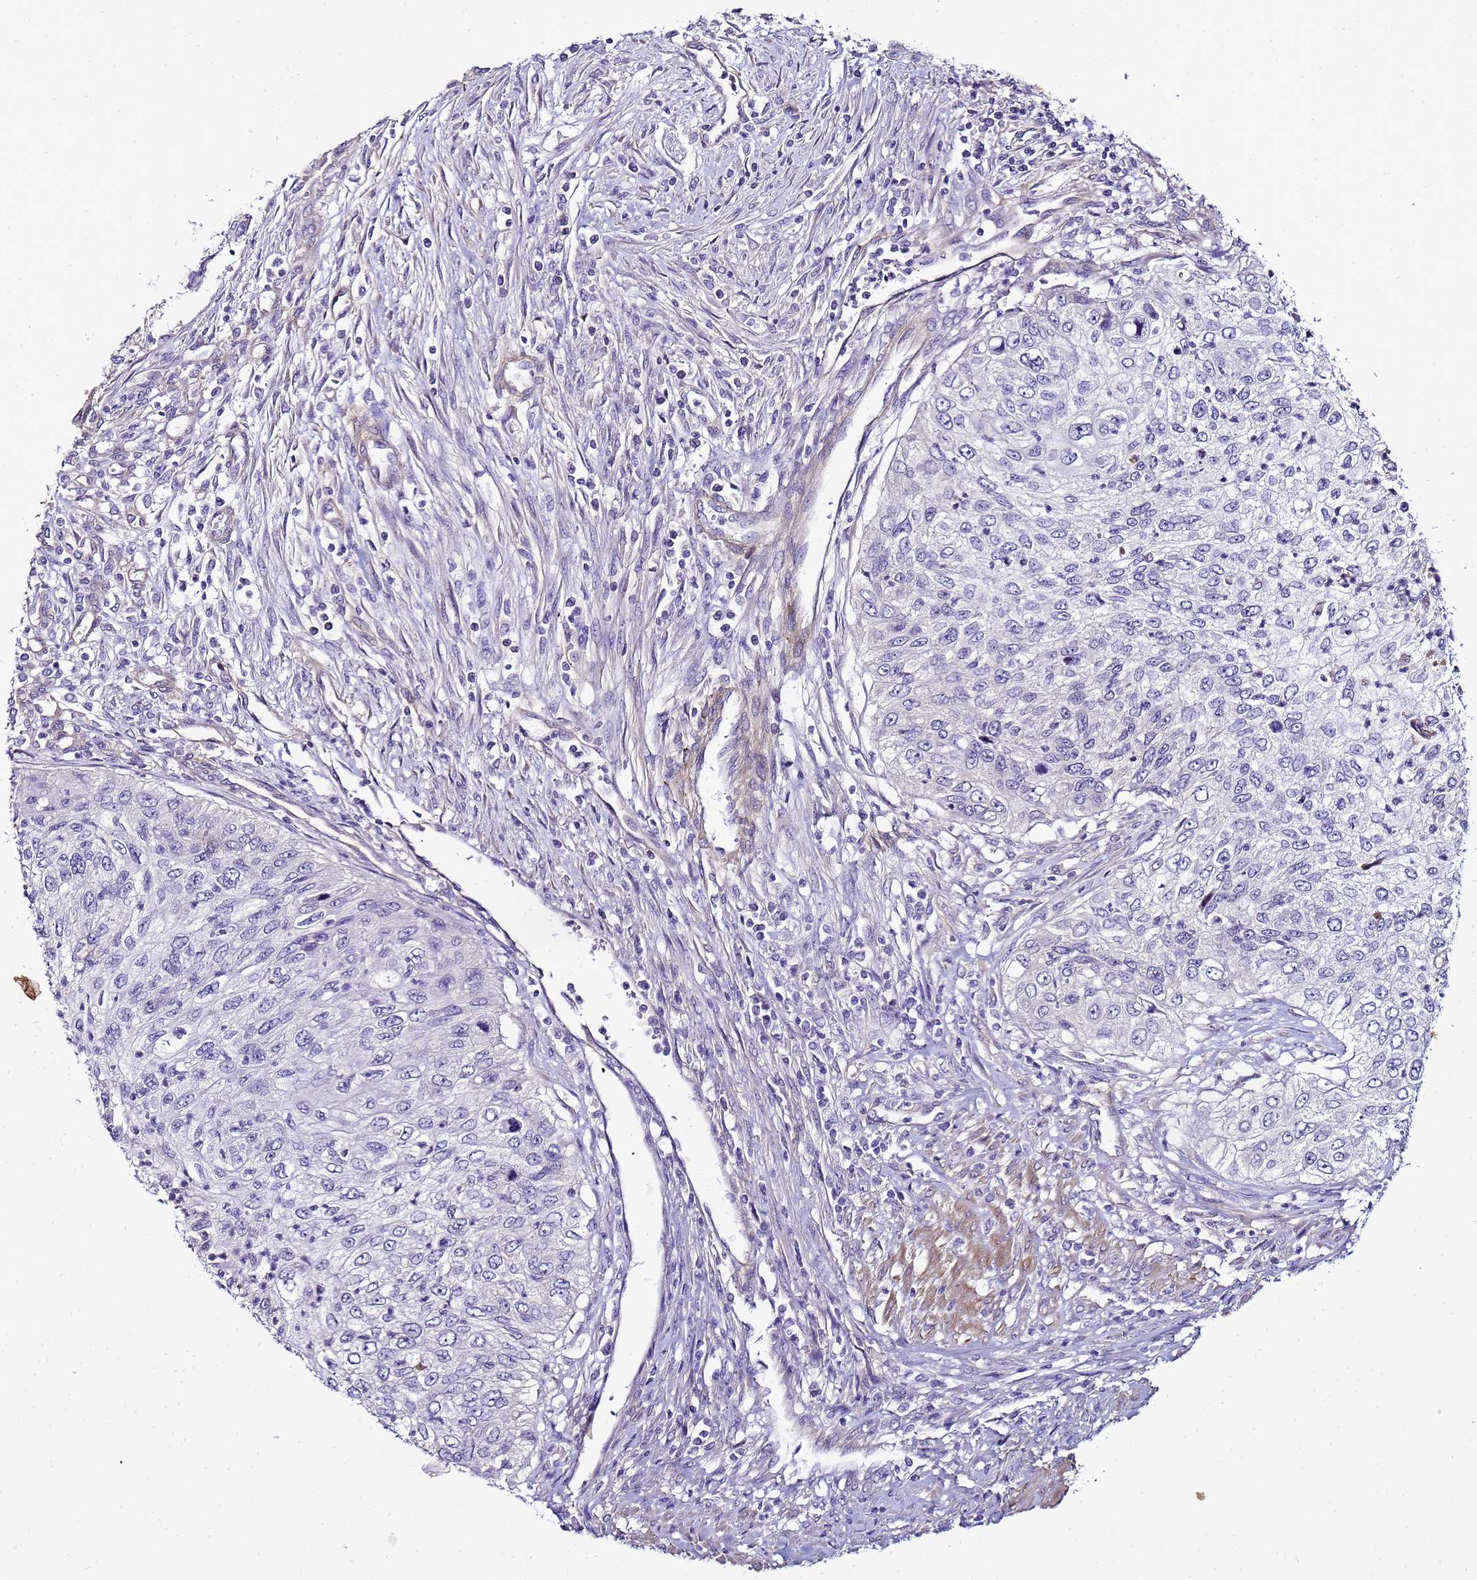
{"staining": {"intensity": "negative", "quantity": "none", "location": "none"}, "tissue": "urothelial cancer", "cell_type": "Tumor cells", "image_type": "cancer", "snomed": [{"axis": "morphology", "description": "Urothelial carcinoma, High grade"}, {"axis": "topography", "description": "Urinary bladder"}], "caption": "Micrograph shows no protein expression in tumor cells of urothelial cancer tissue.", "gene": "FAM166B", "patient": {"sex": "female", "age": 60}}